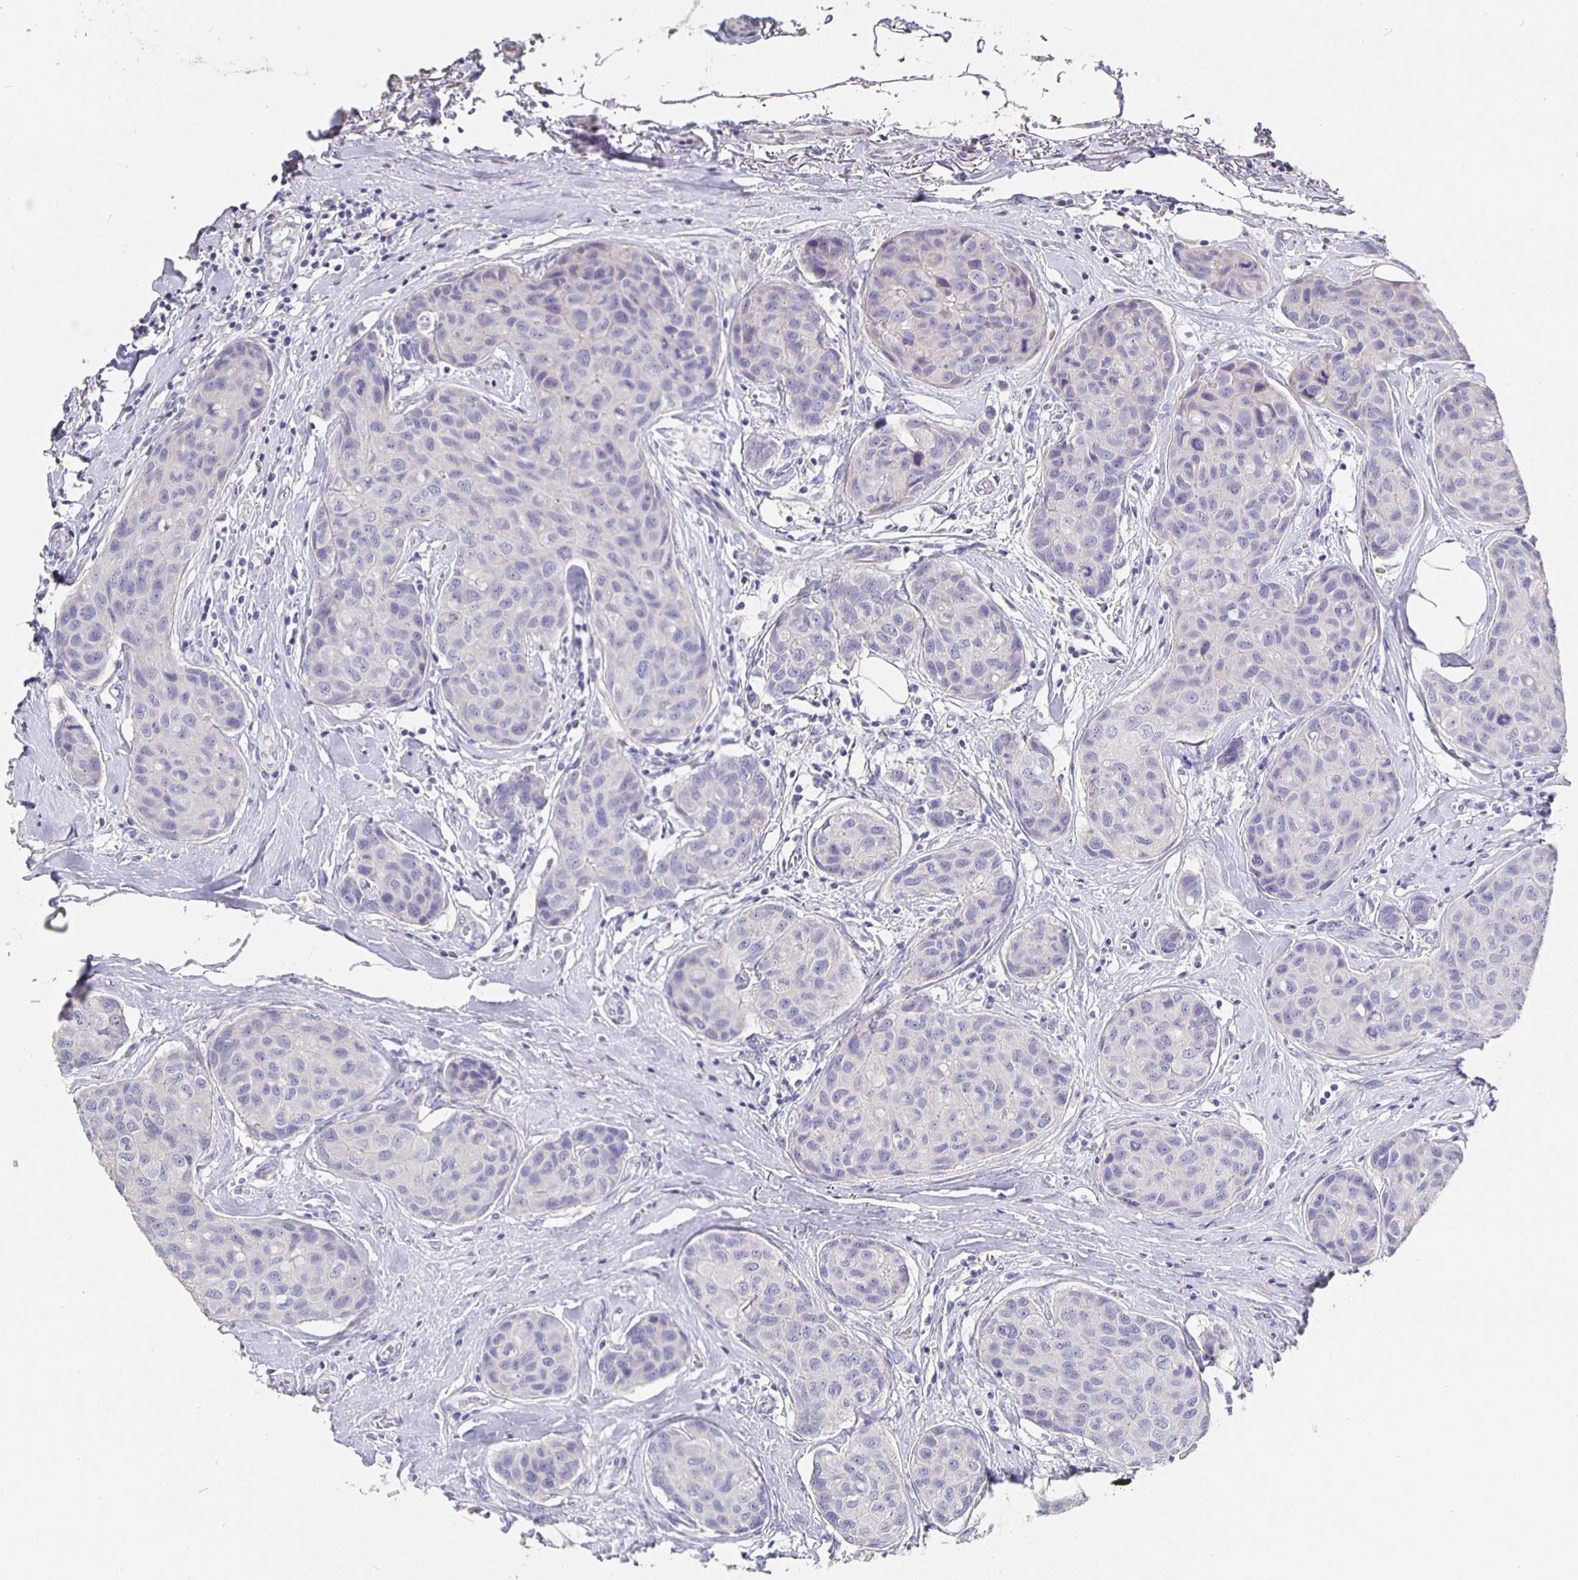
{"staining": {"intensity": "negative", "quantity": "none", "location": "none"}, "tissue": "breast cancer", "cell_type": "Tumor cells", "image_type": "cancer", "snomed": [{"axis": "morphology", "description": "Duct carcinoma"}, {"axis": "topography", "description": "Breast"}], "caption": "A high-resolution photomicrograph shows immunohistochemistry staining of breast cancer, which shows no significant positivity in tumor cells.", "gene": "CFAP74", "patient": {"sex": "female", "age": 80}}